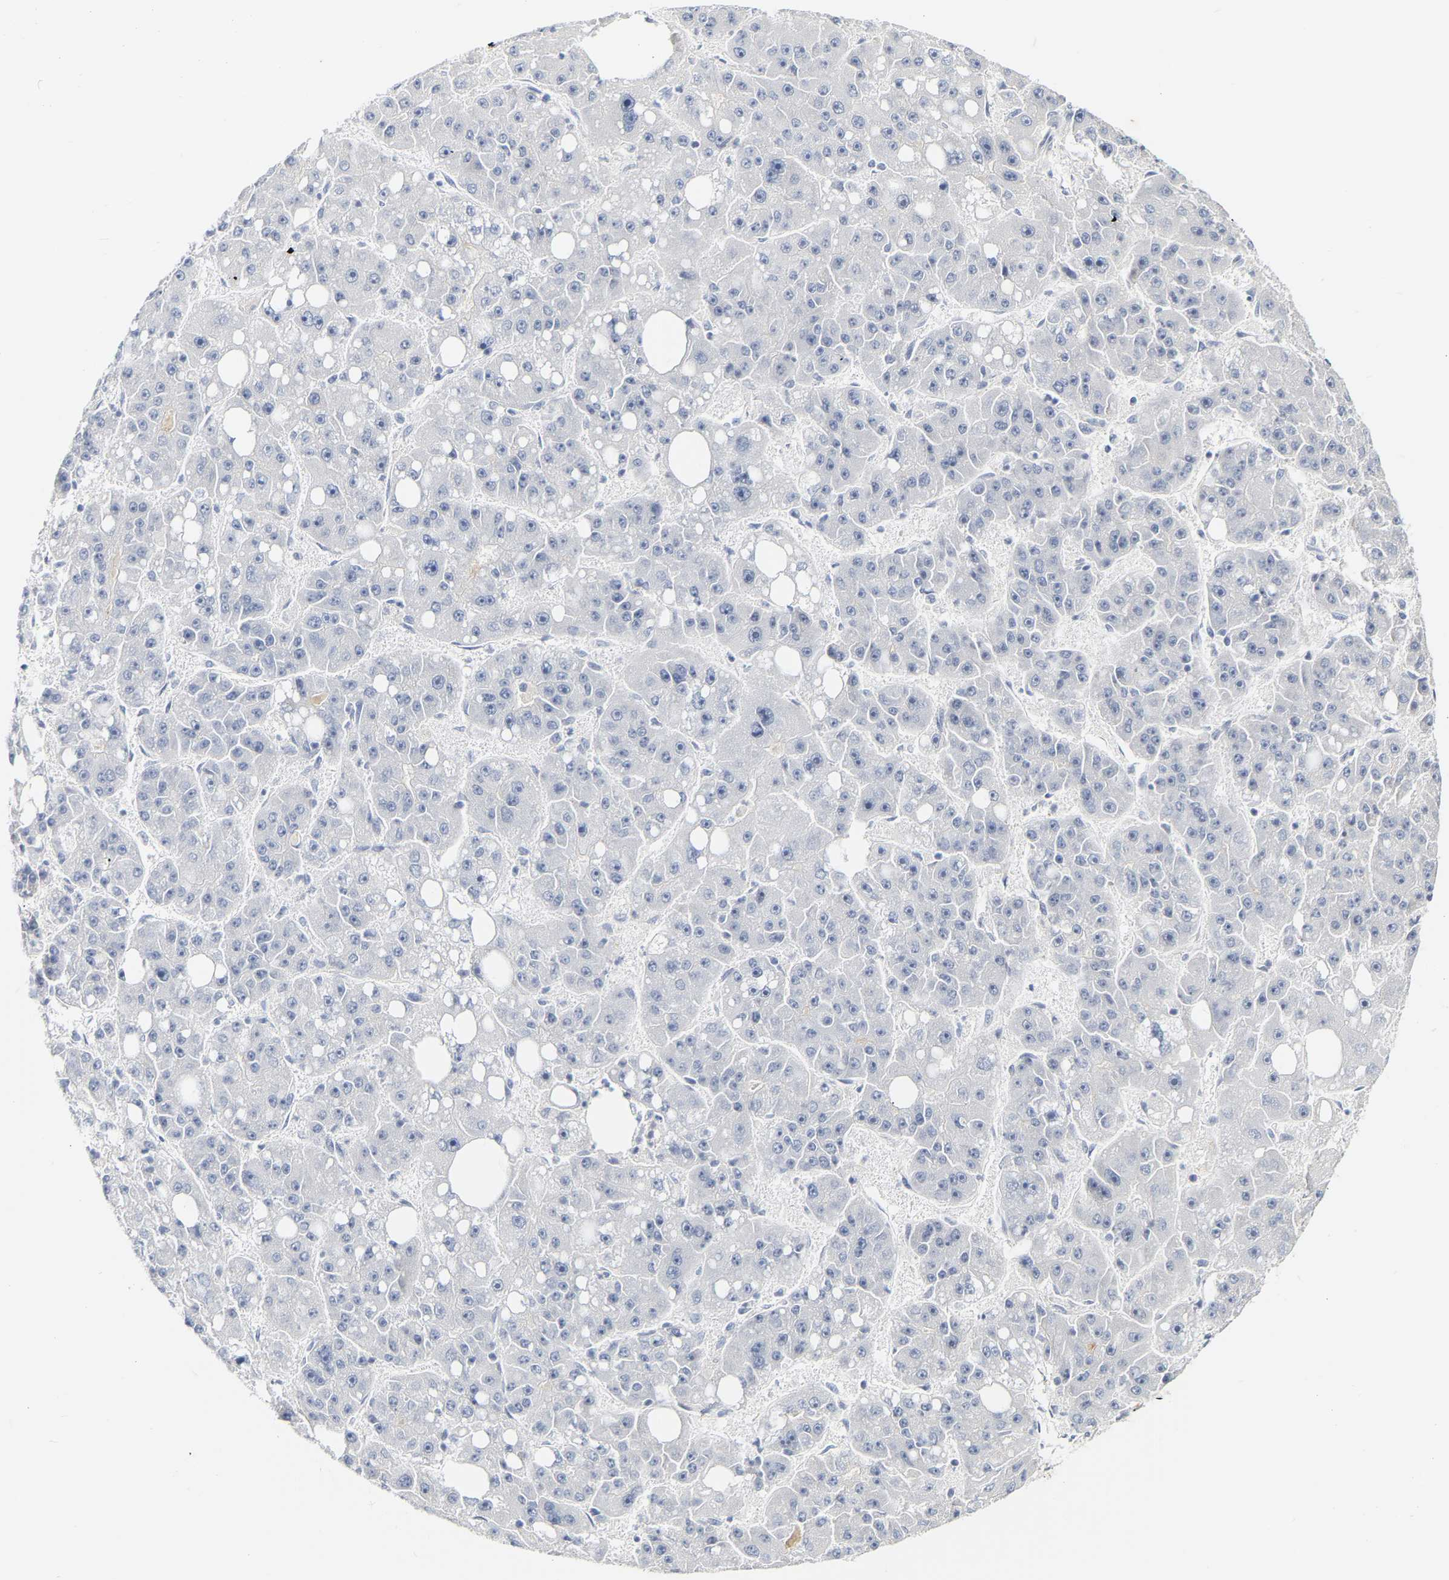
{"staining": {"intensity": "negative", "quantity": "none", "location": "none"}, "tissue": "liver cancer", "cell_type": "Tumor cells", "image_type": "cancer", "snomed": [{"axis": "morphology", "description": "Carcinoma, Hepatocellular, NOS"}, {"axis": "topography", "description": "Liver"}], "caption": "Tumor cells are negative for protein expression in human hepatocellular carcinoma (liver).", "gene": "GNAS", "patient": {"sex": "female", "age": 61}}